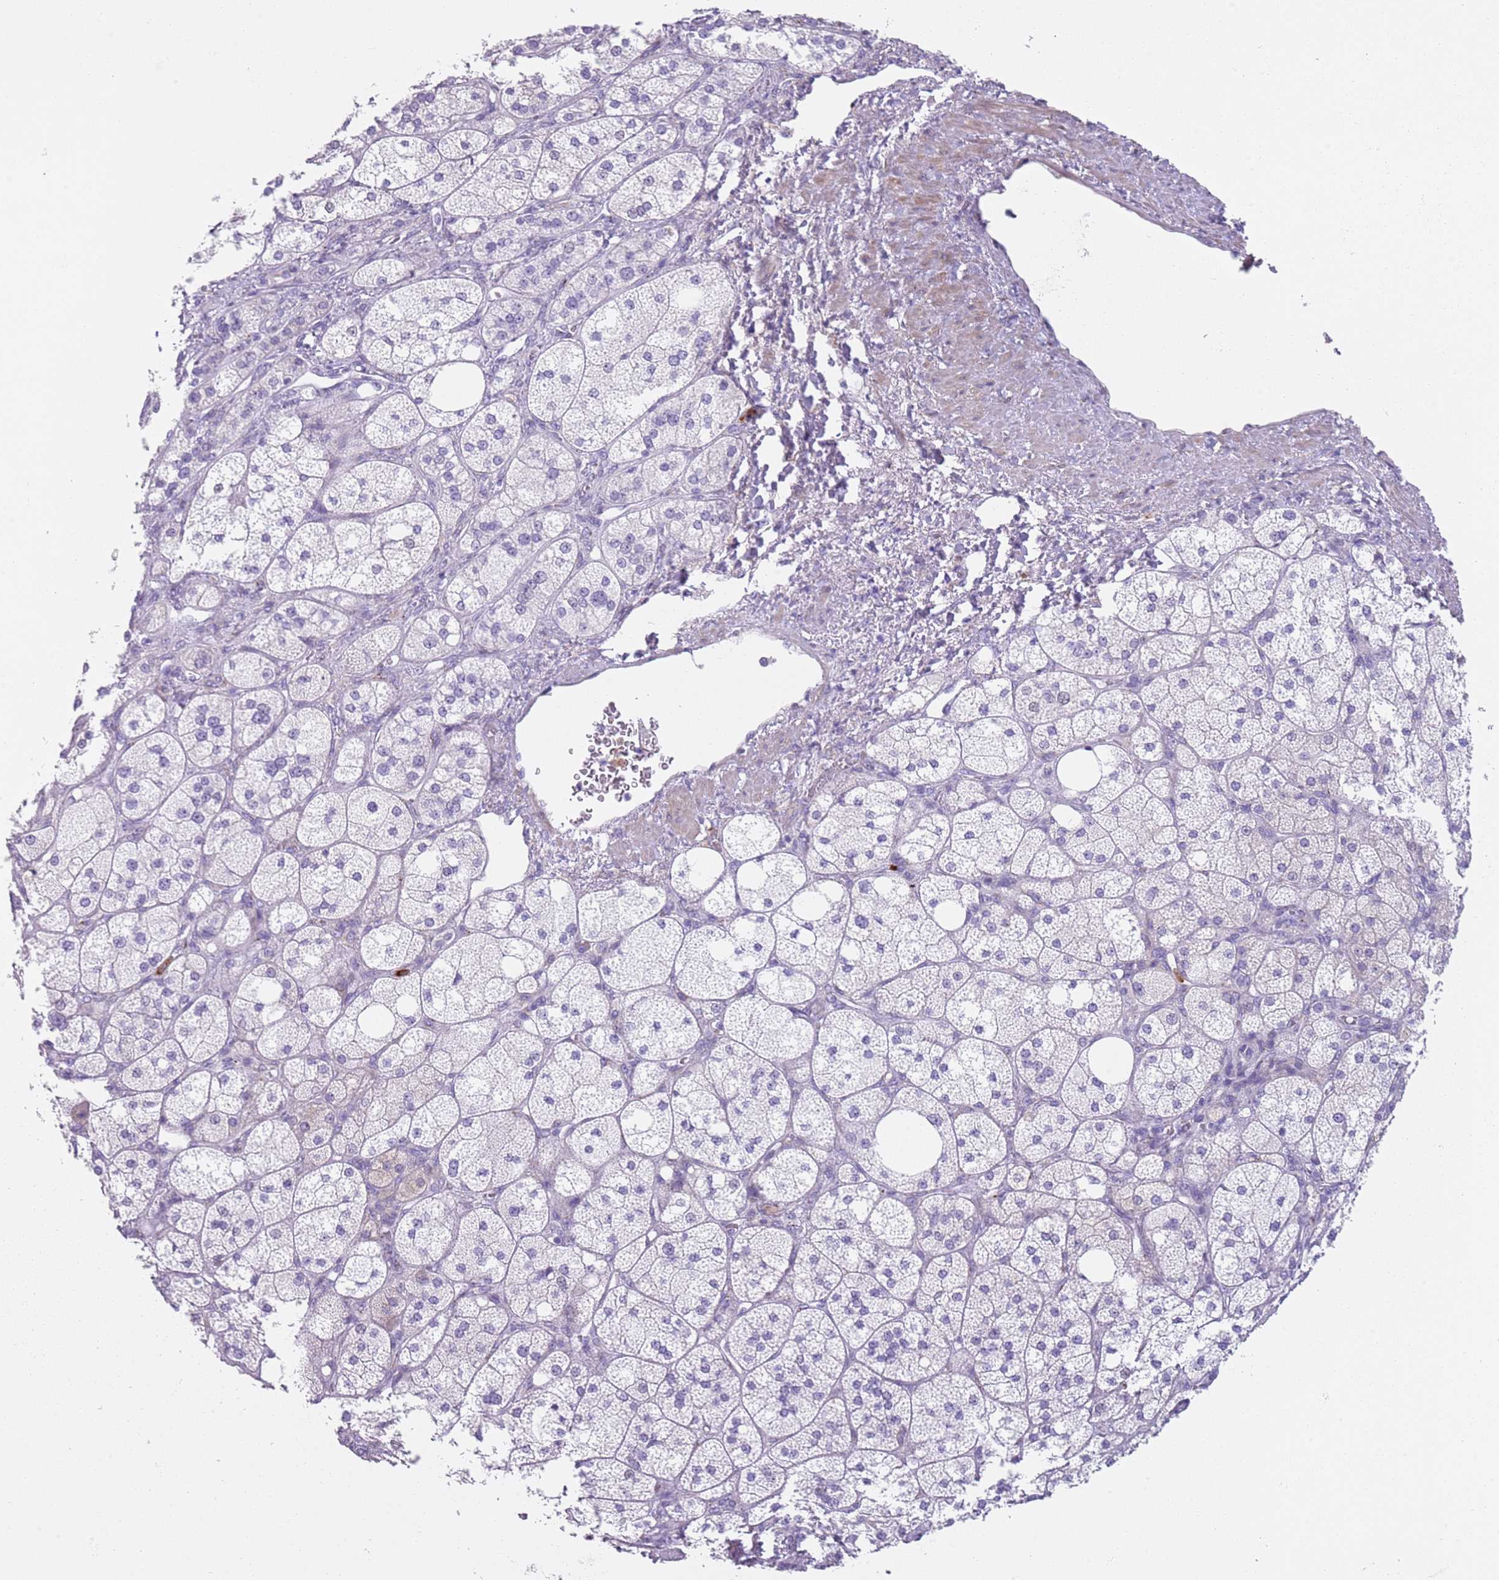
{"staining": {"intensity": "negative", "quantity": "none", "location": "none"}, "tissue": "adrenal gland", "cell_type": "Glandular cells", "image_type": "normal", "snomed": [{"axis": "morphology", "description": "Normal tissue, NOS"}, {"axis": "topography", "description": "Adrenal gland"}], "caption": "A high-resolution micrograph shows immunohistochemistry (IHC) staining of normal adrenal gland, which demonstrates no significant expression in glandular cells.", "gene": "CD177", "patient": {"sex": "male", "age": 61}}